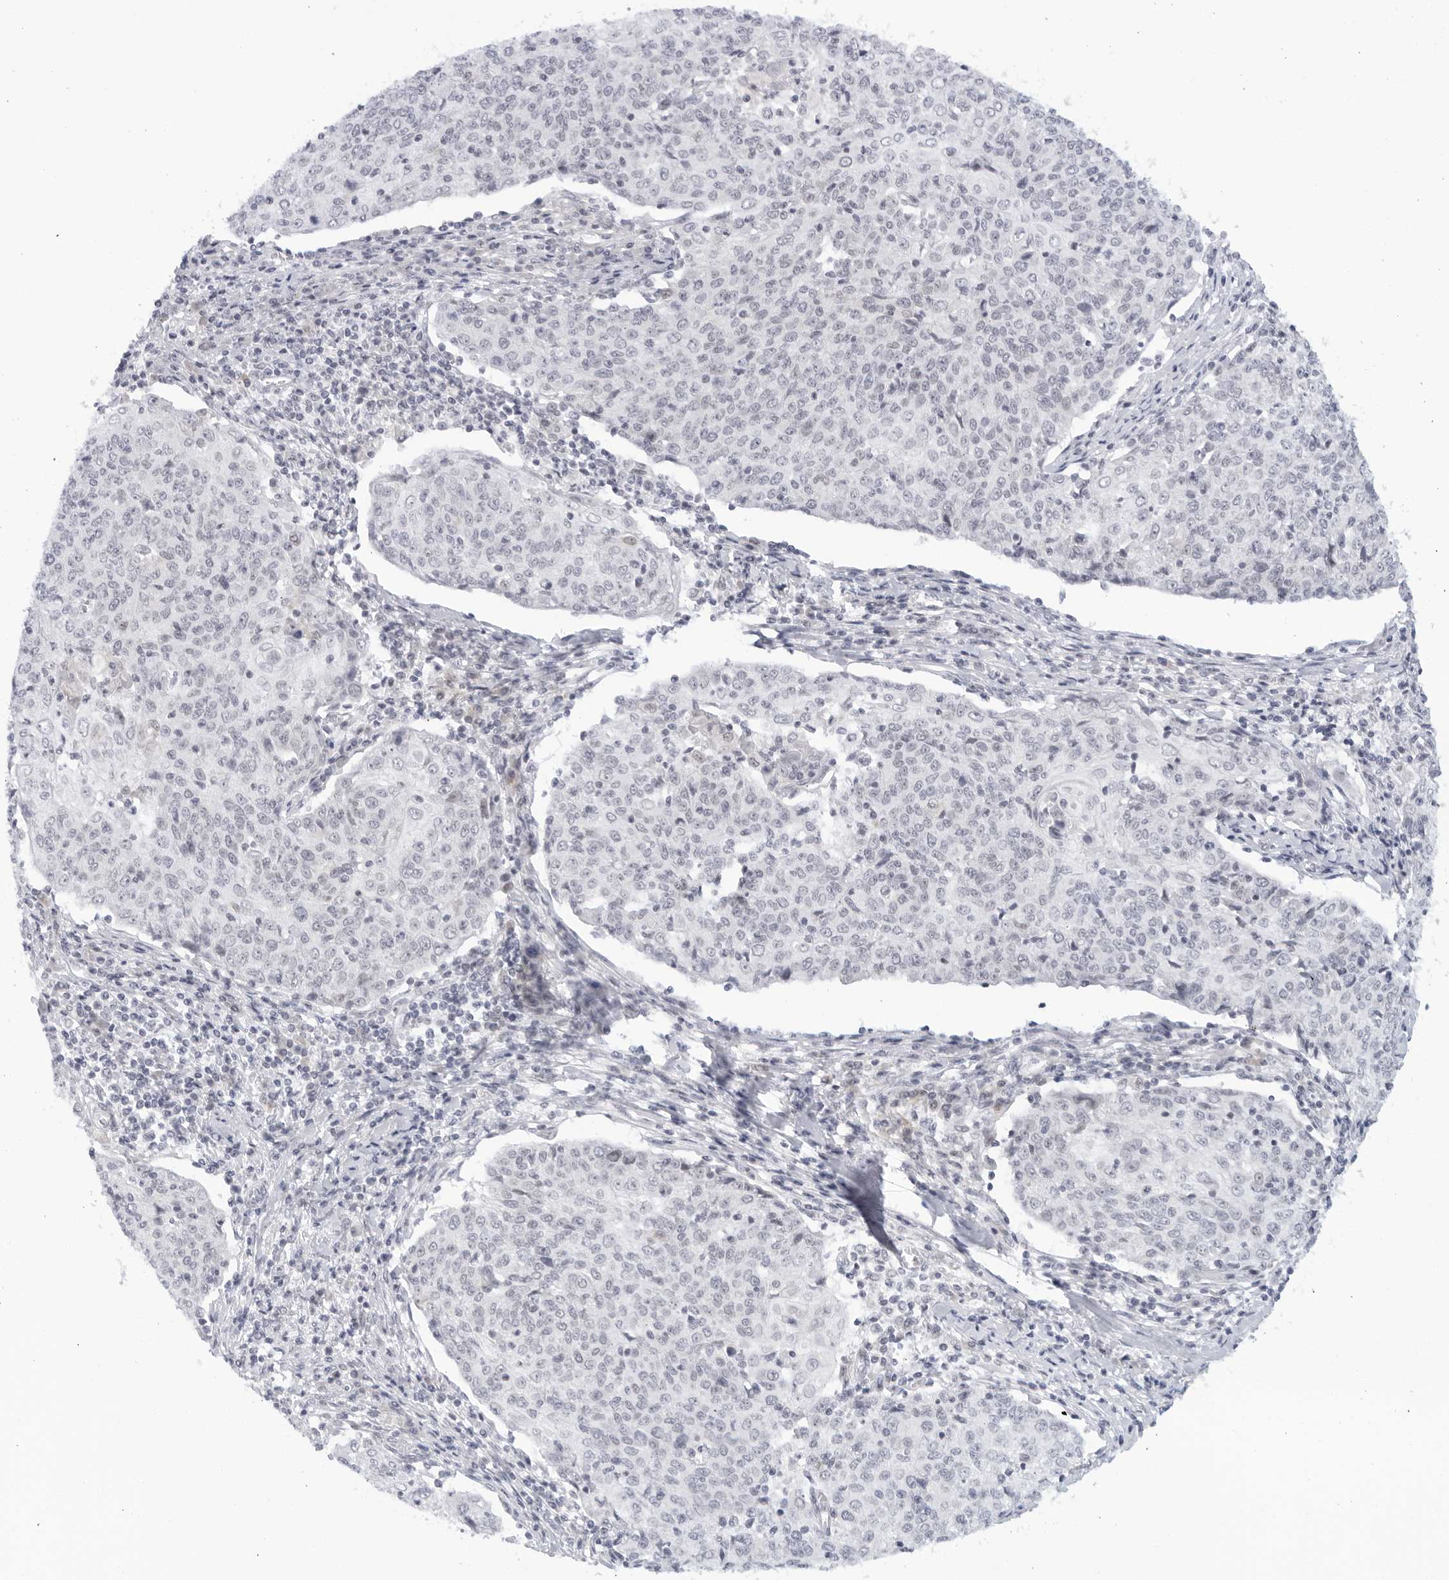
{"staining": {"intensity": "negative", "quantity": "none", "location": "none"}, "tissue": "cervical cancer", "cell_type": "Tumor cells", "image_type": "cancer", "snomed": [{"axis": "morphology", "description": "Squamous cell carcinoma, NOS"}, {"axis": "topography", "description": "Cervix"}], "caption": "Protein analysis of squamous cell carcinoma (cervical) reveals no significant staining in tumor cells.", "gene": "WDTC1", "patient": {"sex": "female", "age": 48}}